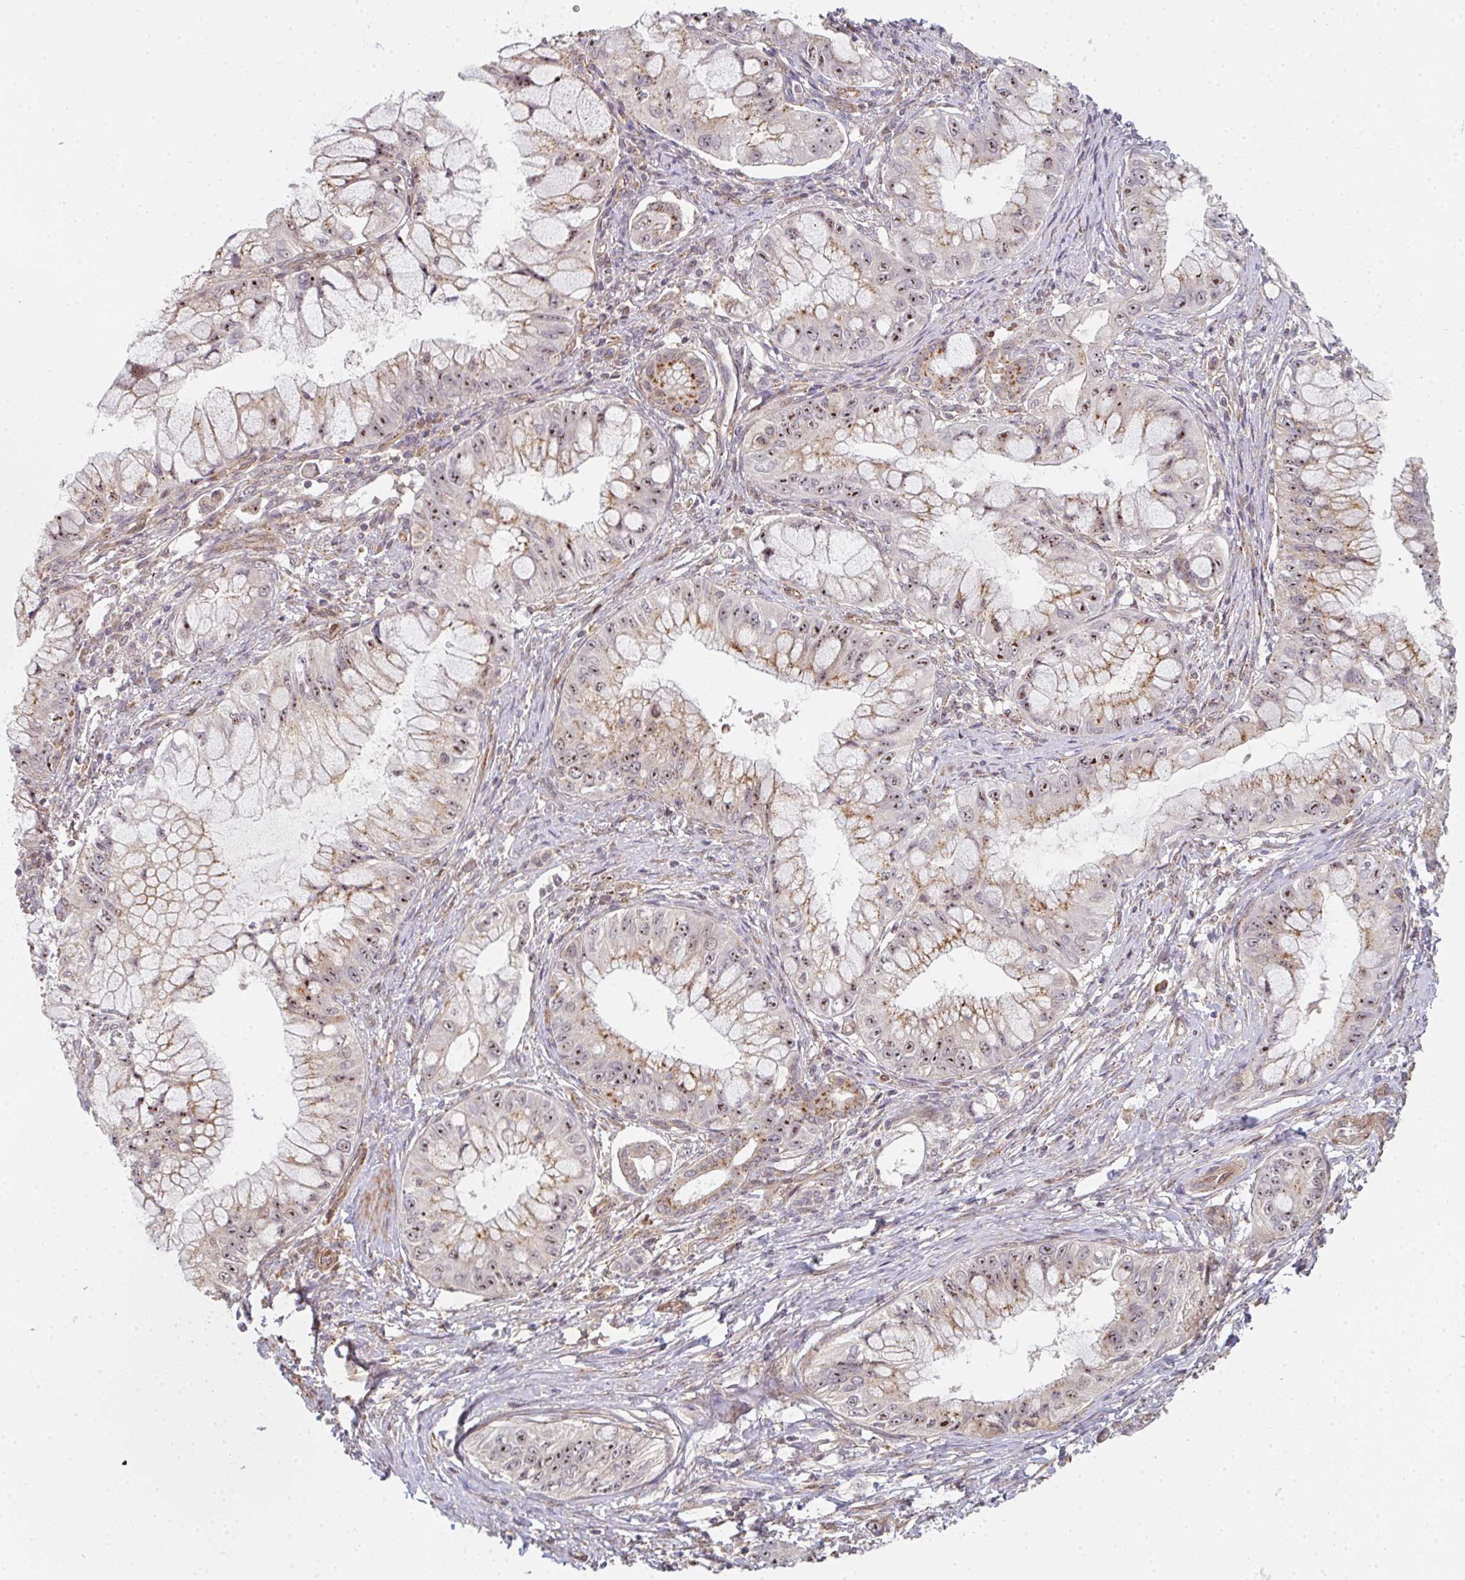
{"staining": {"intensity": "moderate", "quantity": ">75%", "location": "nuclear"}, "tissue": "pancreatic cancer", "cell_type": "Tumor cells", "image_type": "cancer", "snomed": [{"axis": "morphology", "description": "Adenocarcinoma, NOS"}, {"axis": "topography", "description": "Pancreas"}], "caption": "Moderate nuclear protein expression is present in approximately >75% of tumor cells in pancreatic cancer (adenocarcinoma).", "gene": "SIMC1", "patient": {"sex": "male", "age": 48}}